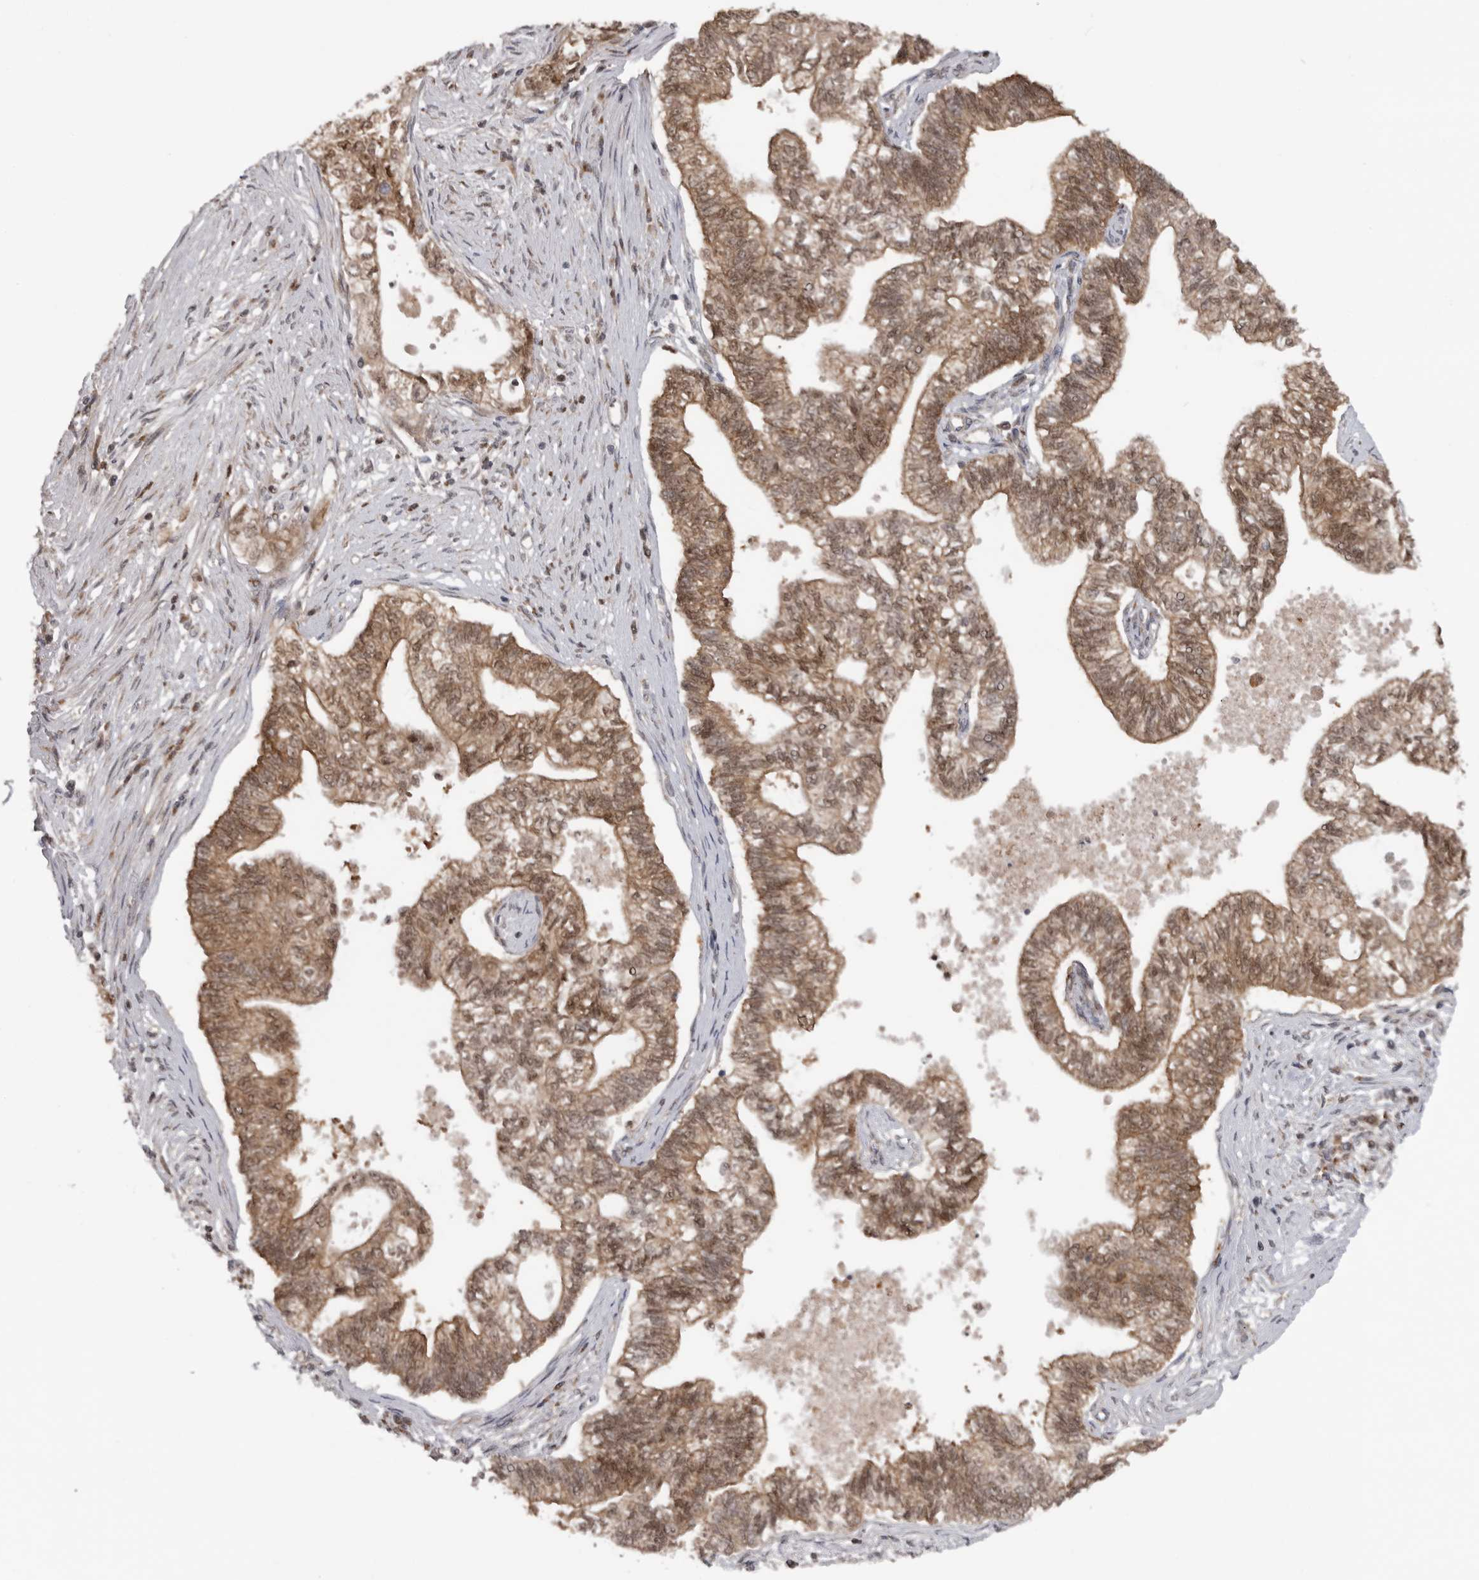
{"staining": {"intensity": "moderate", "quantity": ">75%", "location": "cytoplasmic/membranous,nuclear"}, "tissue": "pancreatic cancer", "cell_type": "Tumor cells", "image_type": "cancer", "snomed": [{"axis": "morphology", "description": "Adenocarcinoma, NOS"}, {"axis": "topography", "description": "Pancreas"}], "caption": "Immunohistochemical staining of human pancreatic adenocarcinoma exhibits moderate cytoplasmic/membranous and nuclear protein expression in approximately >75% of tumor cells.", "gene": "MAPK13", "patient": {"sex": "male", "age": 72}}